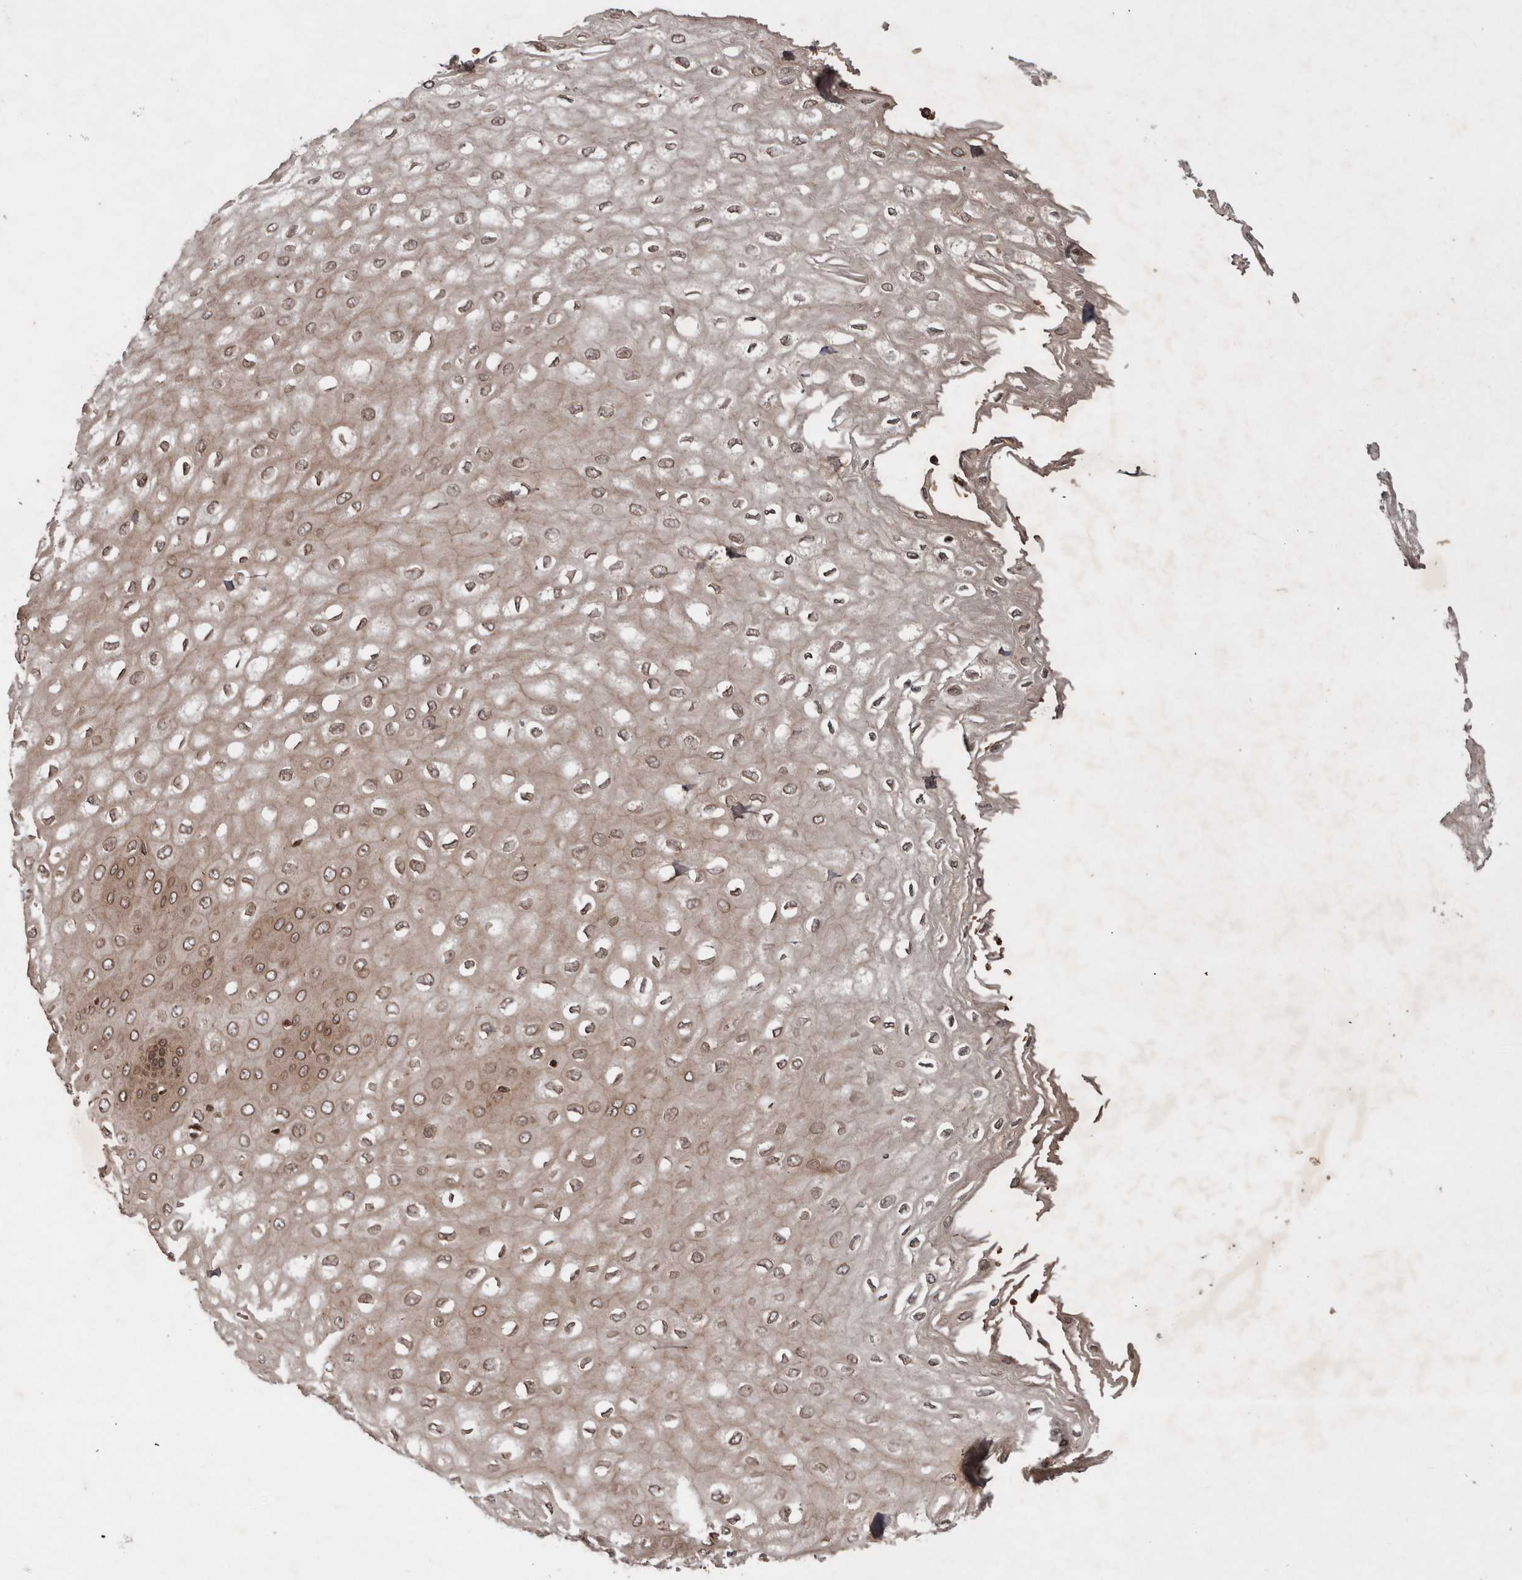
{"staining": {"intensity": "strong", "quantity": "25%-75%", "location": "cytoplasmic/membranous,nuclear"}, "tissue": "esophagus", "cell_type": "Squamous epithelial cells", "image_type": "normal", "snomed": [{"axis": "morphology", "description": "Normal tissue, NOS"}, {"axis": "topography", "description": "Esophagus"}], "caption": "Protein staining of normal esophagus reveals strong cytoplasmic/membranous,nuclear staining in about 25%-75% of squamous epithelial cells.", "gene": "STK36", "patient": {"sex": "male", "age": 60}}